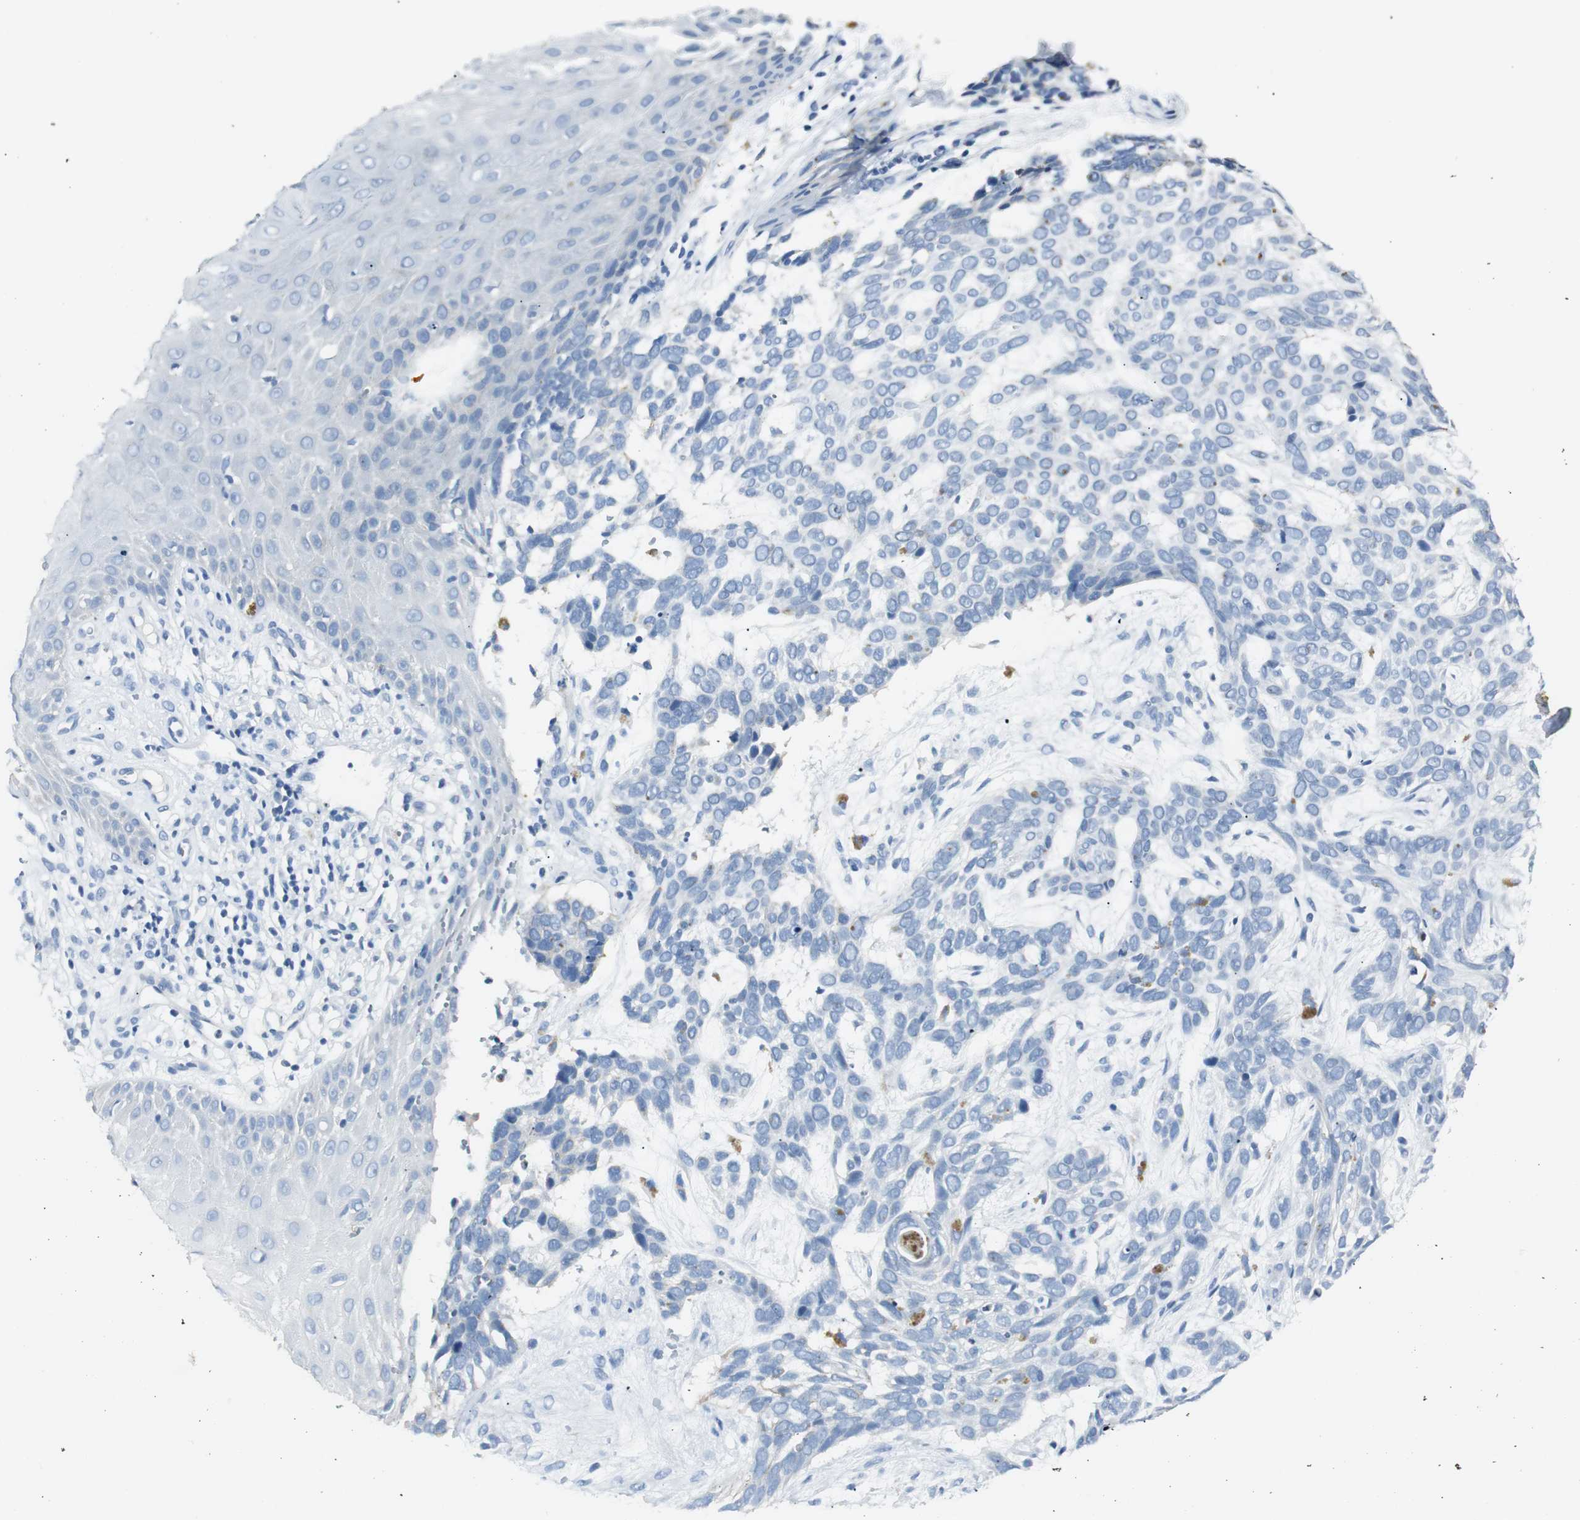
{"staining": {"intensity": "negative", "quantity": "none", "location": "none"}, "tissue": "skin cancer", "cell_type": "Tumor cells", "image_type": "cancer", "snomed": [{"axis": "morphology", "description": "Basal cell carcinoma"}, {"axis": "topography", "description": "Skin"}], "caption": "Immunohistochemistry (IHC) image of neoplastic tissue: skin basal cell carcinoma stained with DAB (3,3'-diaminobenzidine) demonstrates no significant protein positivity in tumor cells.", "gene": "LRP2", "patient": {"sex": "male", "age": 87}}